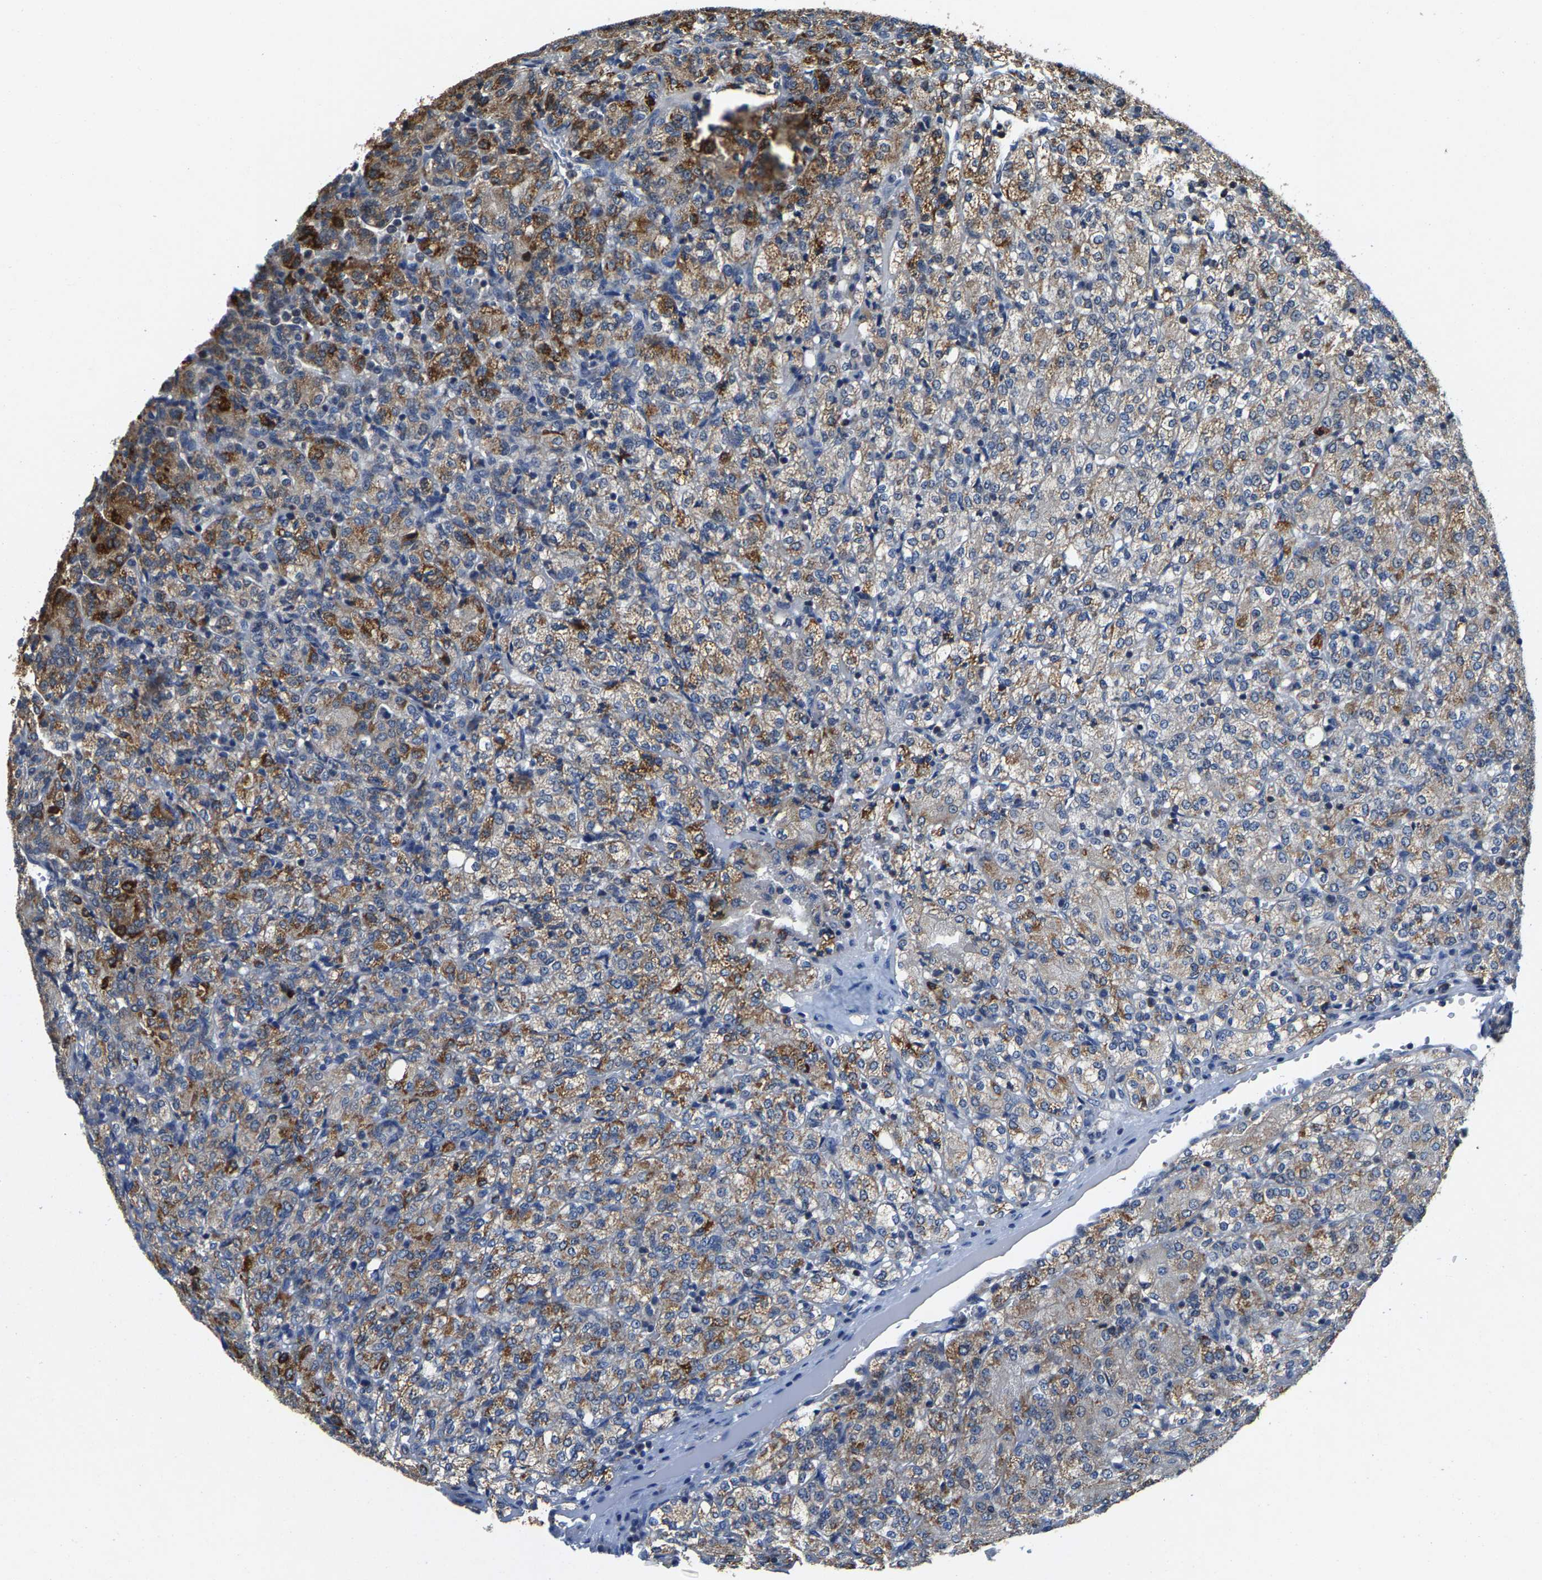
{"staining": {"intensity": "moderate", "quantity": ">75%", "location": "cytoplasmic/membranous"}, "tissue": "renal cancer", "cell_type": "Tumor cells", "image_type": "cancer", "snomed": [{"axis": "morphology", "description": "Adenocarcinoma, NOS"}, {"axis": "topography", "description": "Kidney"}], "caption": "Immunohistochemical staining of human adenocarcinoma (renal) shows medium levels of moderate cytoplasmic/membranous protein positivity in approximately >75% of tumor cells. (DAB (3,3'-diaminobenzidine) = brown stain, brightfield microscopy at high magnification).", "gene": "SHMT2", "patient": {"sex": "male", "age": 77}}